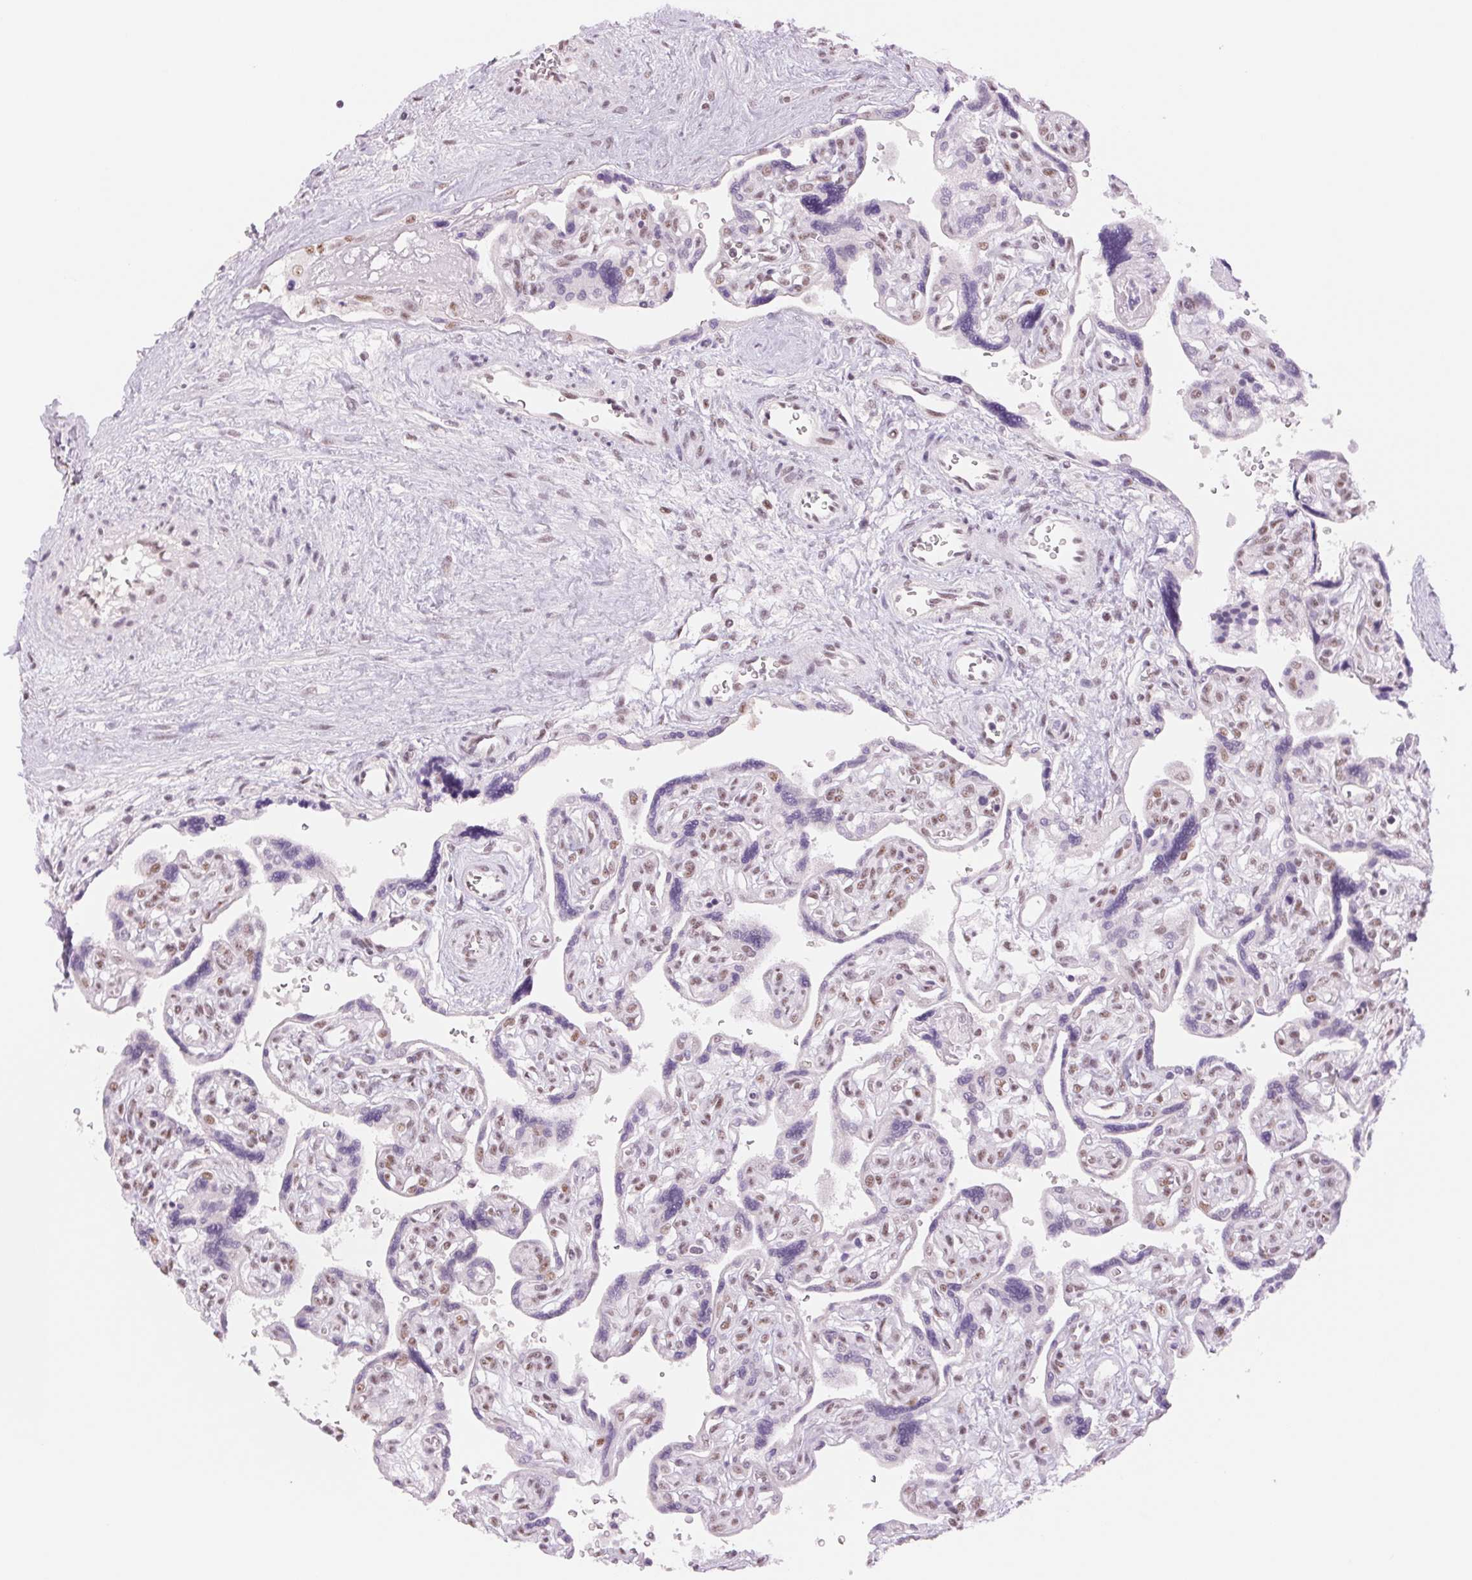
{"staining": {"intensity": "moderate", "quantity": "<25%", "location": "nuclear"}, "tissue": "placenta", "cell_type": "Decidual cells", "image_type": "normal", "snomed": [{"axis": "morphology", "description": "Normal tissue, NOS"}, {"axis": "topography", "description": "Placenta"}], "caption": "IHC micrograph of benign placenta stained for a protein (brown), which displays low levels of moderate nuclear staining in approximately <25% of decidual cells.", "gene": "ZC3H14", "patient": {"sex": "female", "age": 39}}